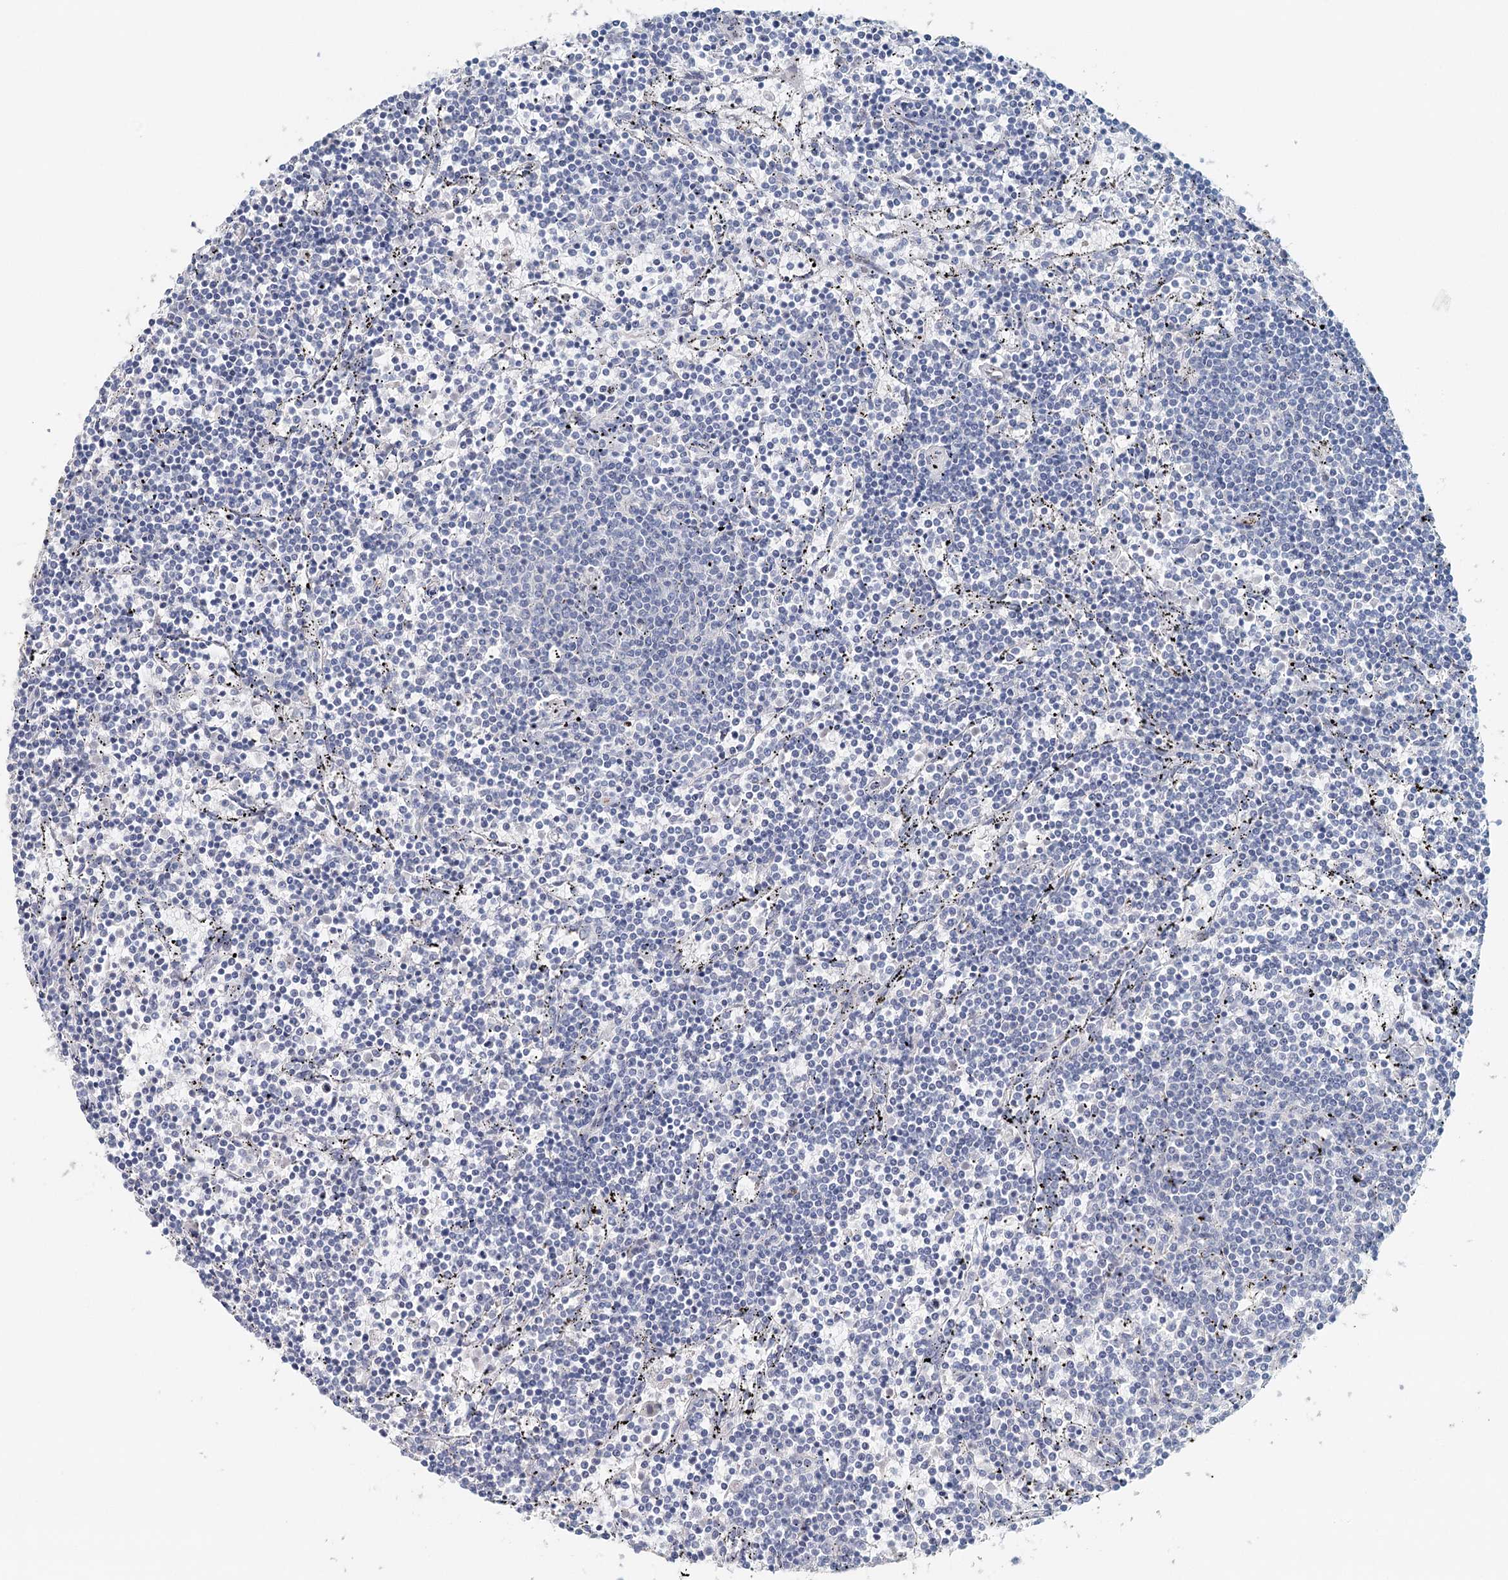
{"staining": {"intensity": "negative", "quantity": "none", "location": "none"}, "tissue": "lymphoma", "cell_type": "Tumor cells", "image_type": "cancer", "snomed": [{"axis": "morphology", "description": "Malignant lymphoma, non-Hodgkin's type, Low grade"}, {"axis": "topography", "description": "Spleen"}], "caption": "Immunohistochemistry (IHC) of human low-grade malignant lymphoma, non-Hodgkin's type demonstrates no expression in tumor cells.", "gene": "SYNPO", "patient": {"sex": "female", "age": 50}}